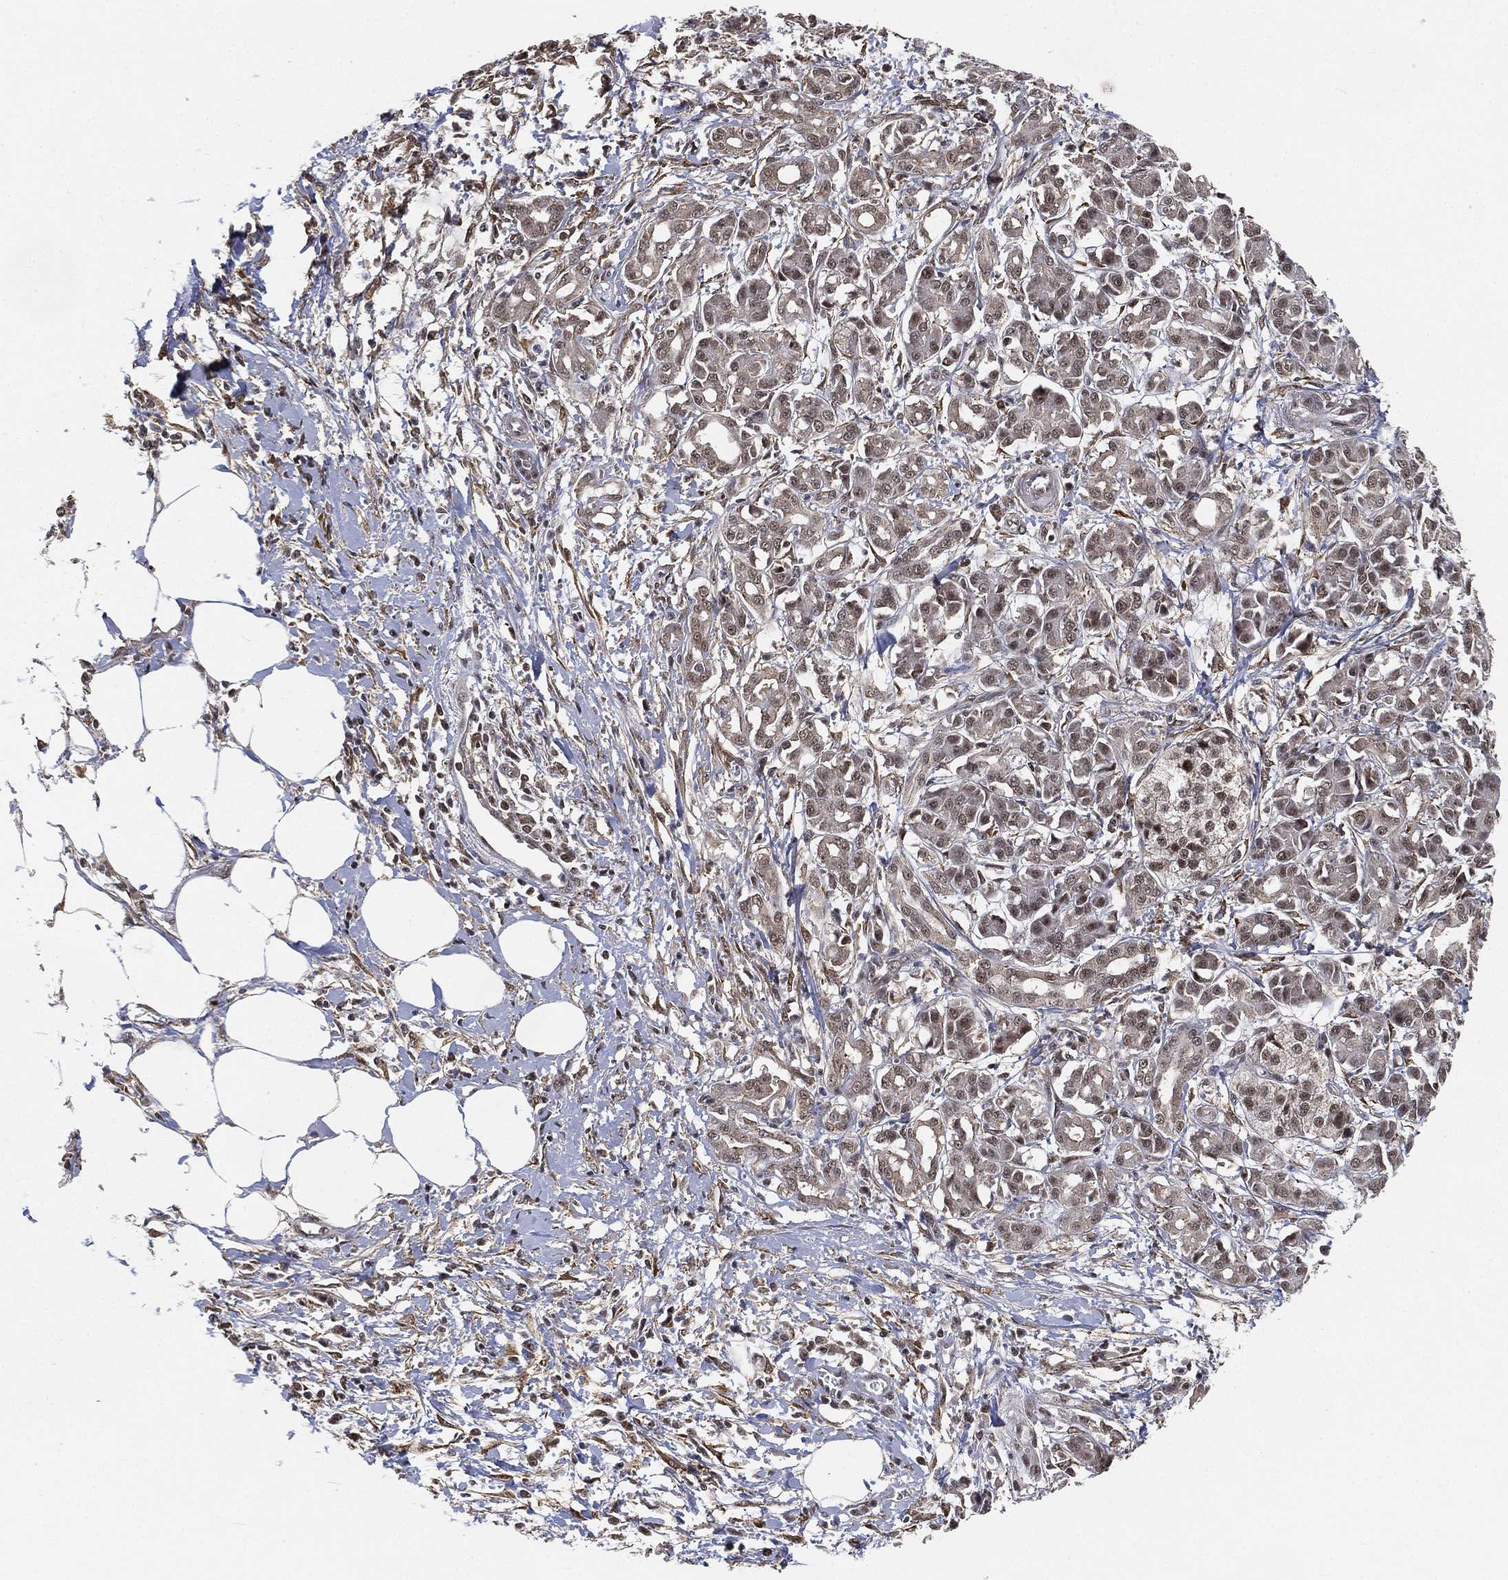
{"staining": {"intensity": "moderate", "quantity": "<25%", "location": "nuclear"}, "tissue": "pancreatic cancer", "cell_type": "Tumor cells", "image_type": "cancer", "snomed": [{"axis": "morphology", "description": "Adenocarcinoma, NOS"}, {"axis": "topography", "description": "Pancreas"}], "caption": "Brown immunohistochemical staining in pancreatic cancer exhibits moderate nuclear positivity in about <25% of tumor cells.", "gene": "RSRC2", "patient": {"sex": "male", "age": 72}}